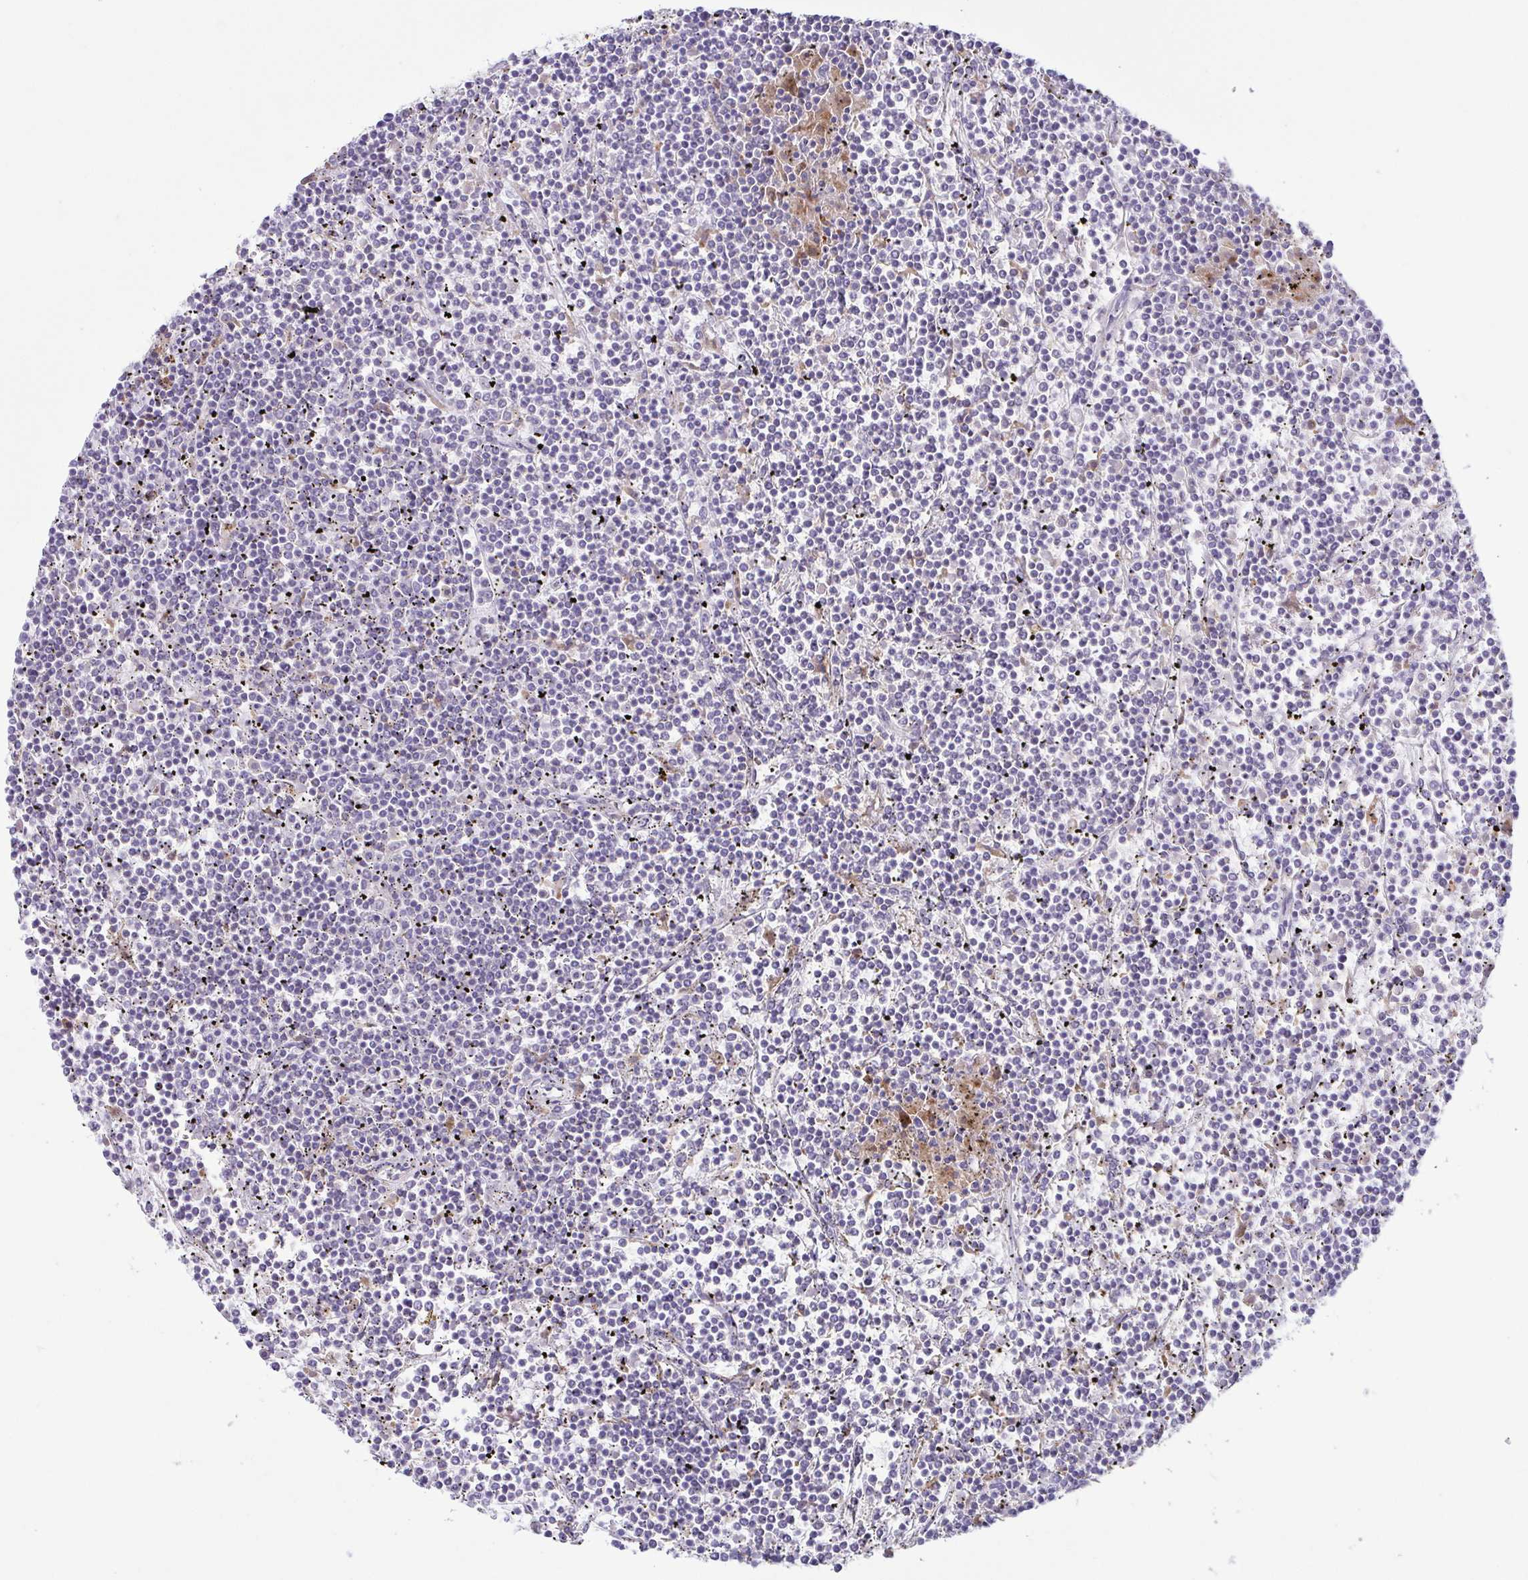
{"staining": {"intensity": "negative", "quantity": "none", "location": "none"}, "tissue": "lymphoma", "cell_type": "Tumor cells", "image_type": "cancer", "snomed": [{"axis": "morphology", "description": "Malignant lymphoma, non-Hodgkin's type, Low grade"}, {"axis": "topography", "description": "Spleen"}], "caption": "Protein analysis of malignant lymphoma, non-Hodgkin's type (low-grade) shows no significant staining in tumor cells.", "gene": "ATP6V1G2", "patient": {"sex": "female", "age": 19}}